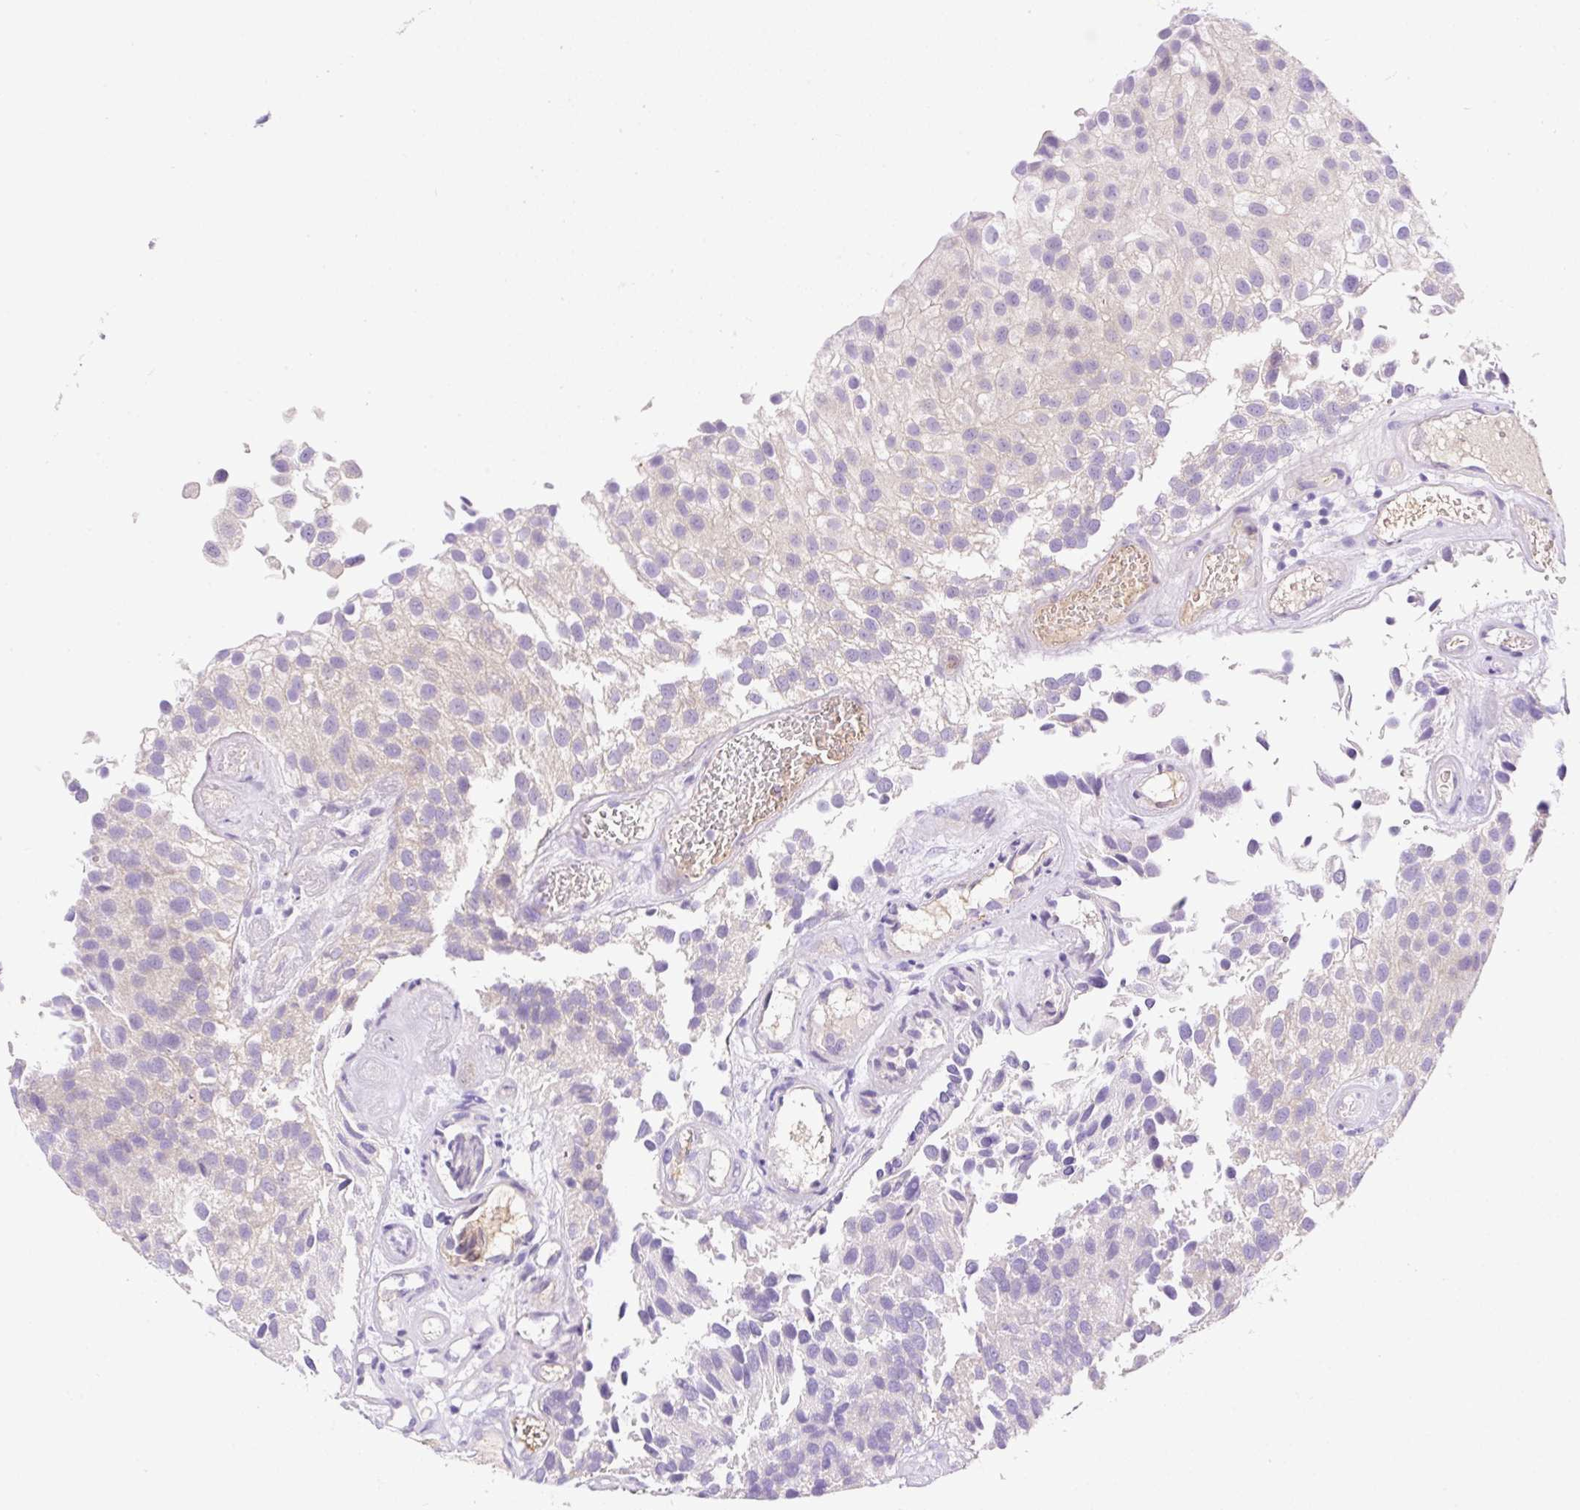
{"staining": {"intensity": "negative", "quantity": "none", "location": "none"}, "tissue": "urothelial cancer", "cell_type": "Tumor cells", "image_type": "cancer", "snomed": [{"axis": "morphology", "description": "Urothelial carcinoma, NOS"}, {"axis": "topography", "description": "Urinary bladder"}], "caption": "Immunohistochemistry (IHC) of human transitional cell carcinoma displays no expression in tumor cells. The staining was performed using DAB to visualize the protein expression in brown, while the nuclei were stained in blue with hematoxylin (Magnification: 20x).", "gene": "LHFPL5", "patient": {"sex": "male", "age": 87}}